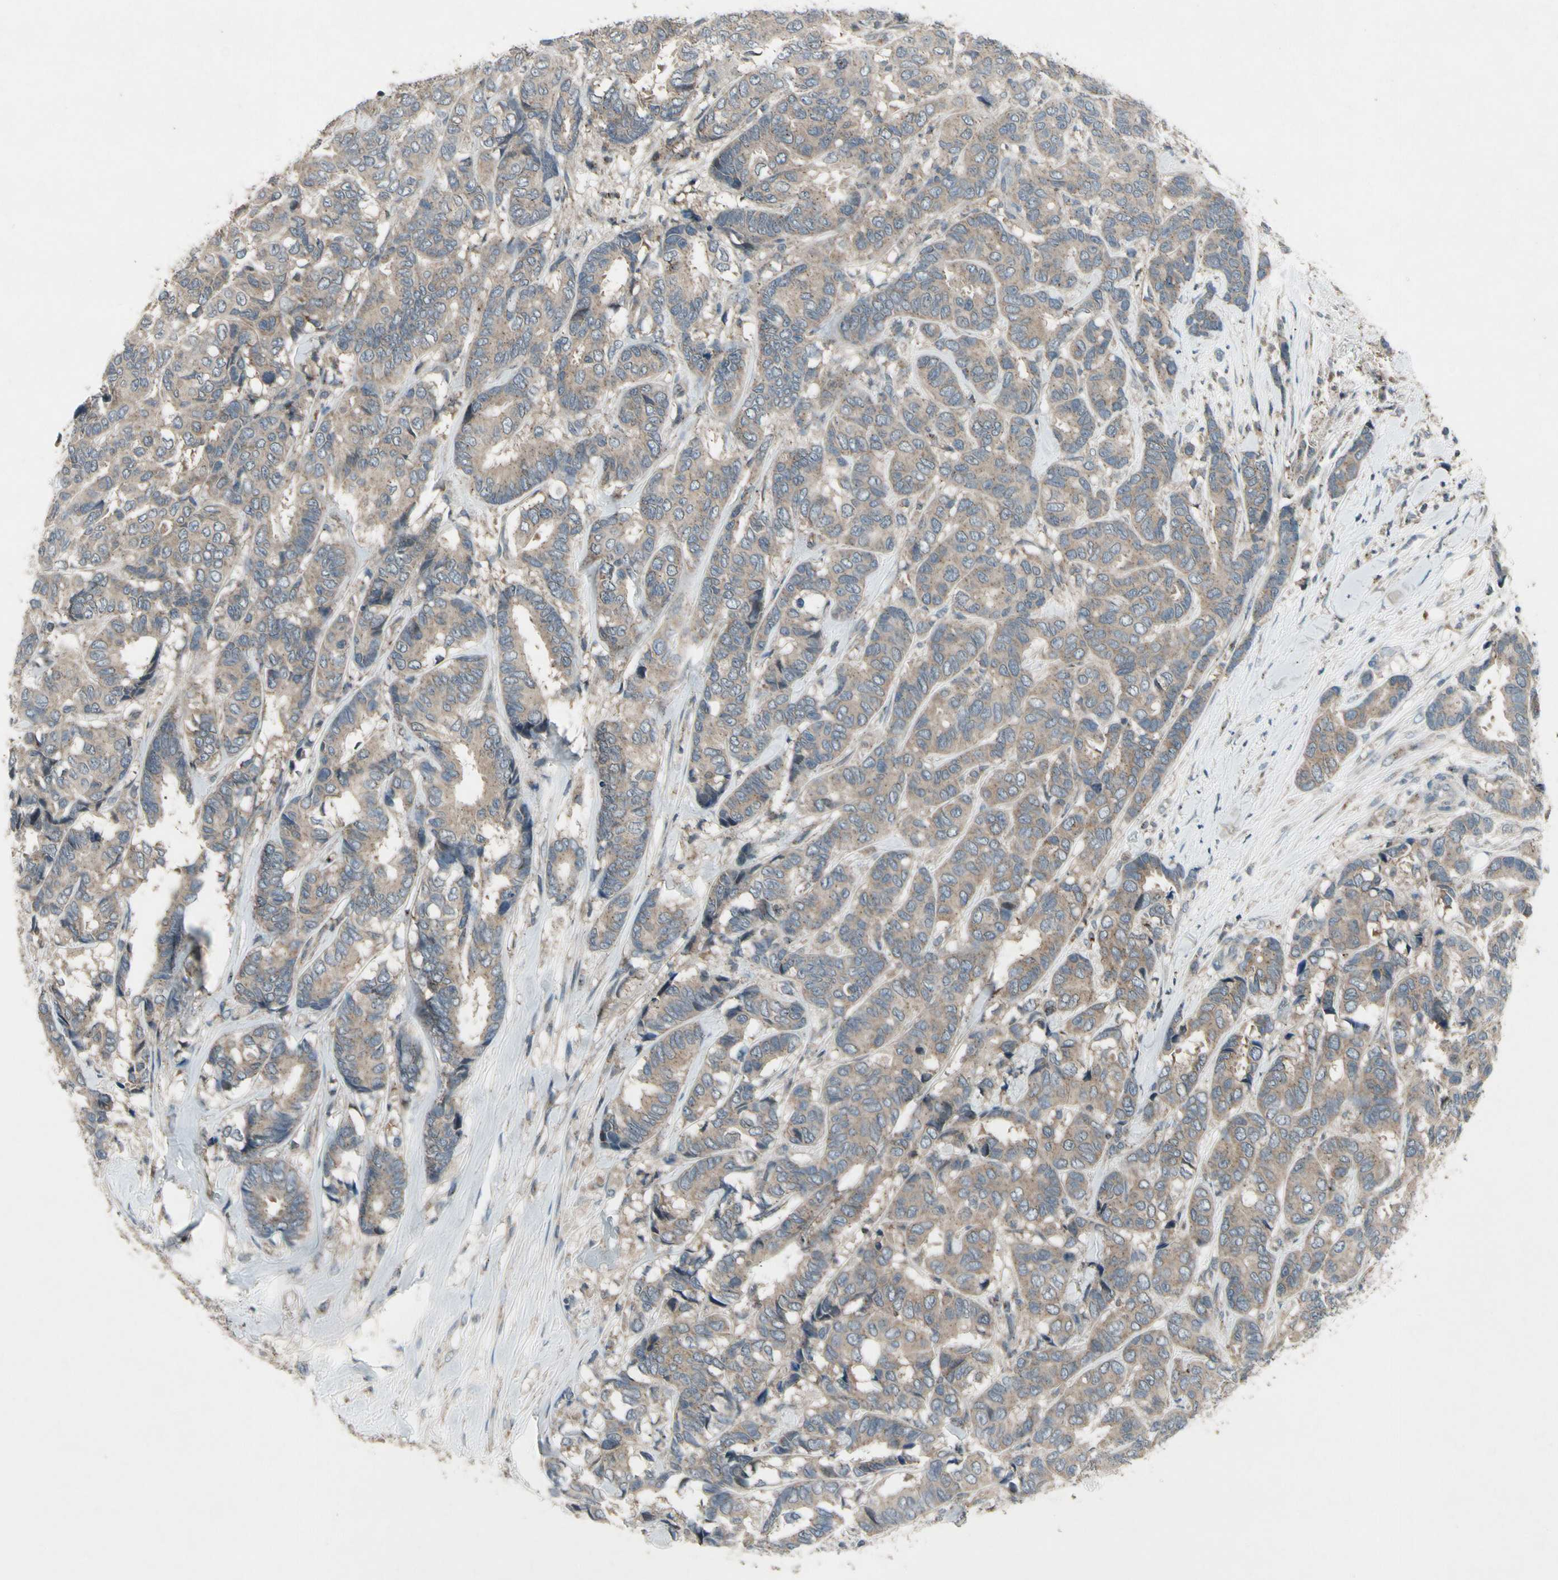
{"staining": {"intensity": "weak", "quantity": ">75%", "location": "cytoplasmic/membranous"}, "tissue": "breast cancer", "cell_type": "Tumor cells", "image_type": "cancer", "snomed": [{"axis": "morphology", "description": "Duct carcinoma"}, {"axis": "topography", "description": "Breast"}], "caption": "Protein staining demonstrates weak cytoplasmic/membranous expression in approximately >75% of tumor cells in breast cancer.", "gene": "NMI", "patient": {"sex": "female", "age": 87}}